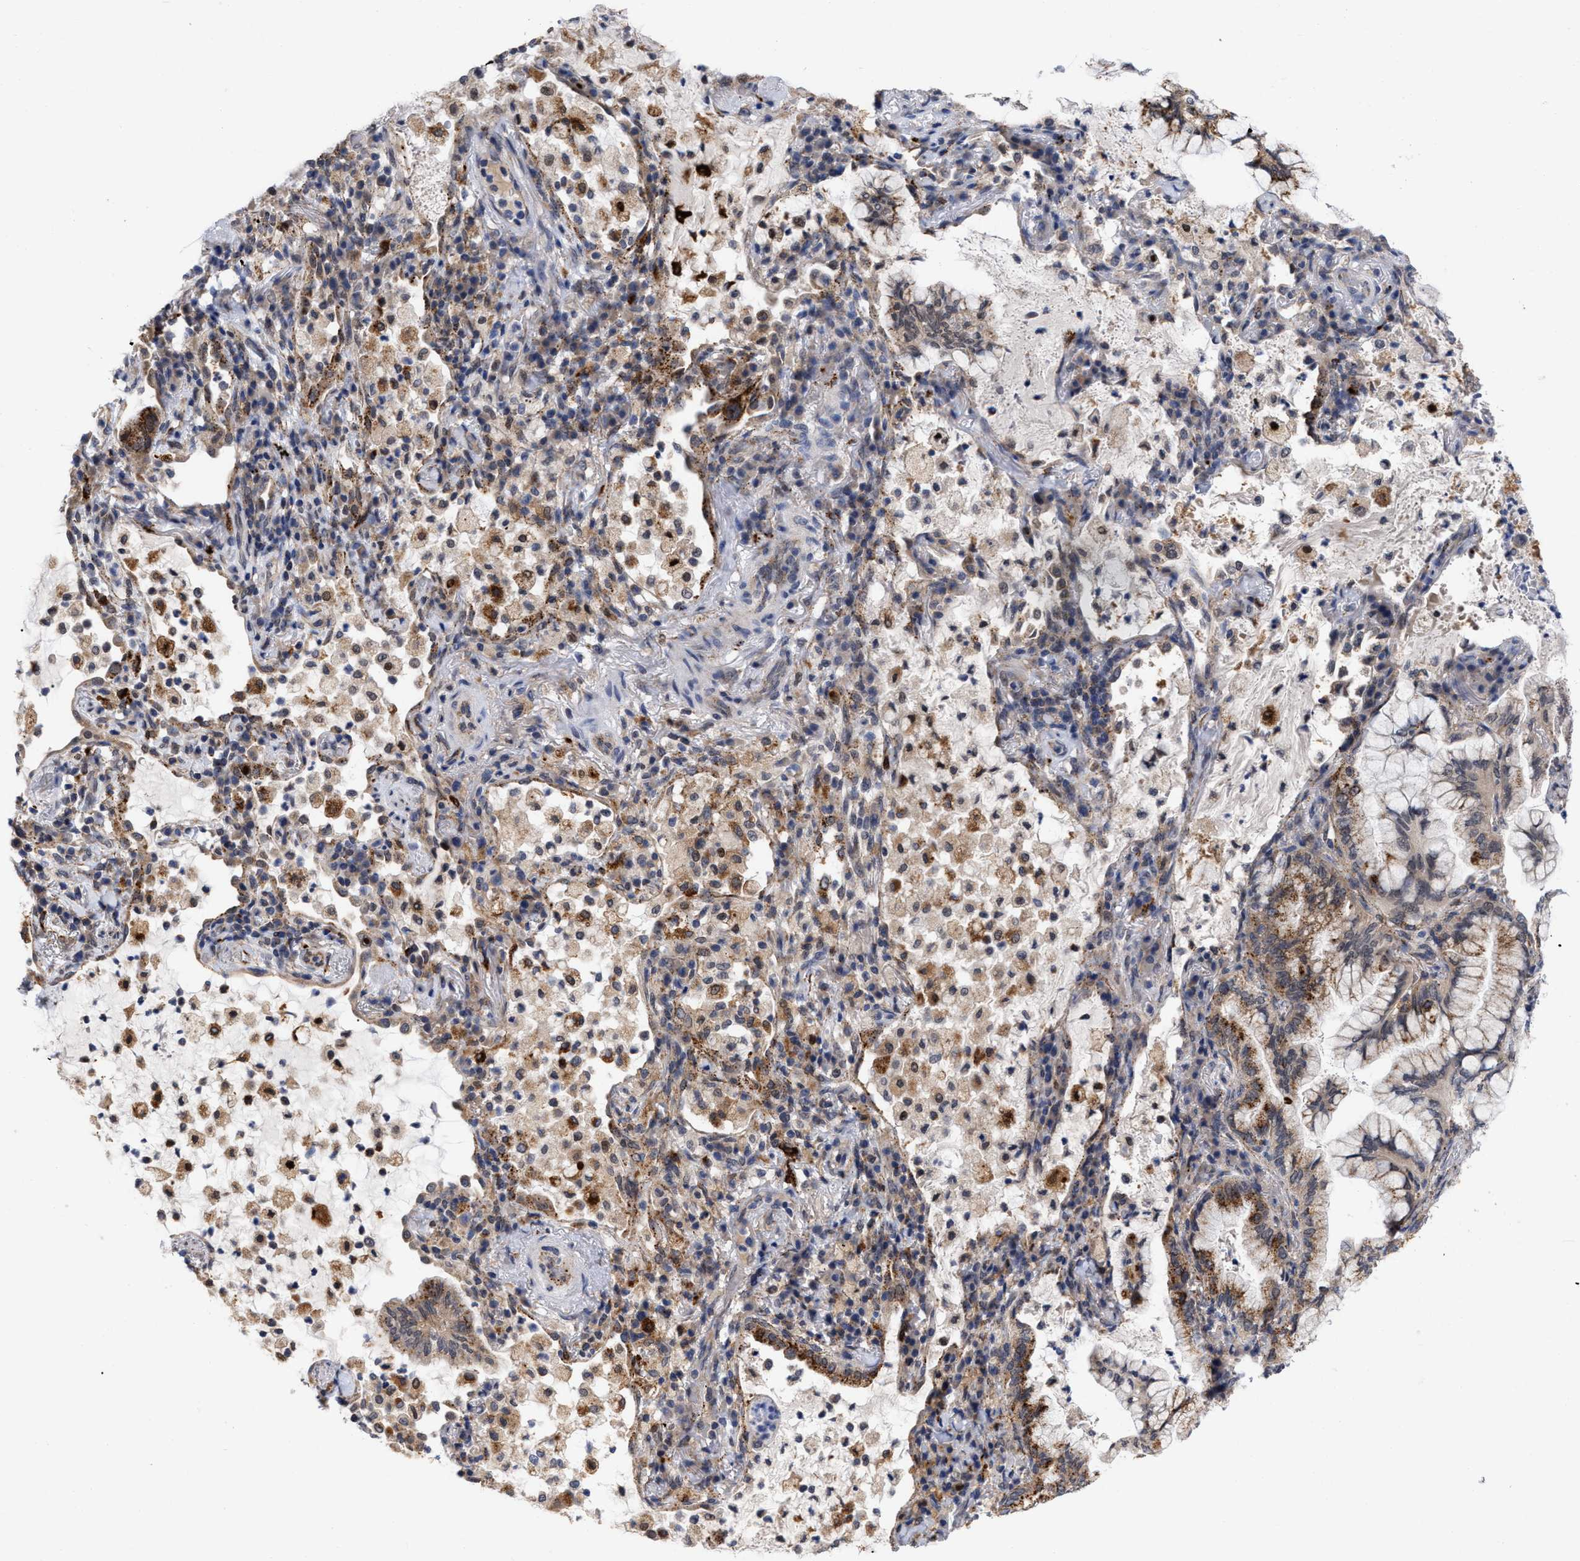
{"staining": {"intensity": "moderate", "quantity": ">75%", "location": "cytoplasmic/membranous"}, "tissue": "lung cancer", "cell_type": "Tumor cells", "image_type": "cancer", "snomed": [{"axis": "morphology", "description": "Adenocarcinoma, NOS"}, {"axis": "topography", "description": "Lung"}], "caption": "Moderate cytoplasmic/membranous protein positivity is present in about >75% of tumor cells in adenocarcinoma (lung).", "gene": "UPF1", "patient": {"sex": "female", "age": 70}}